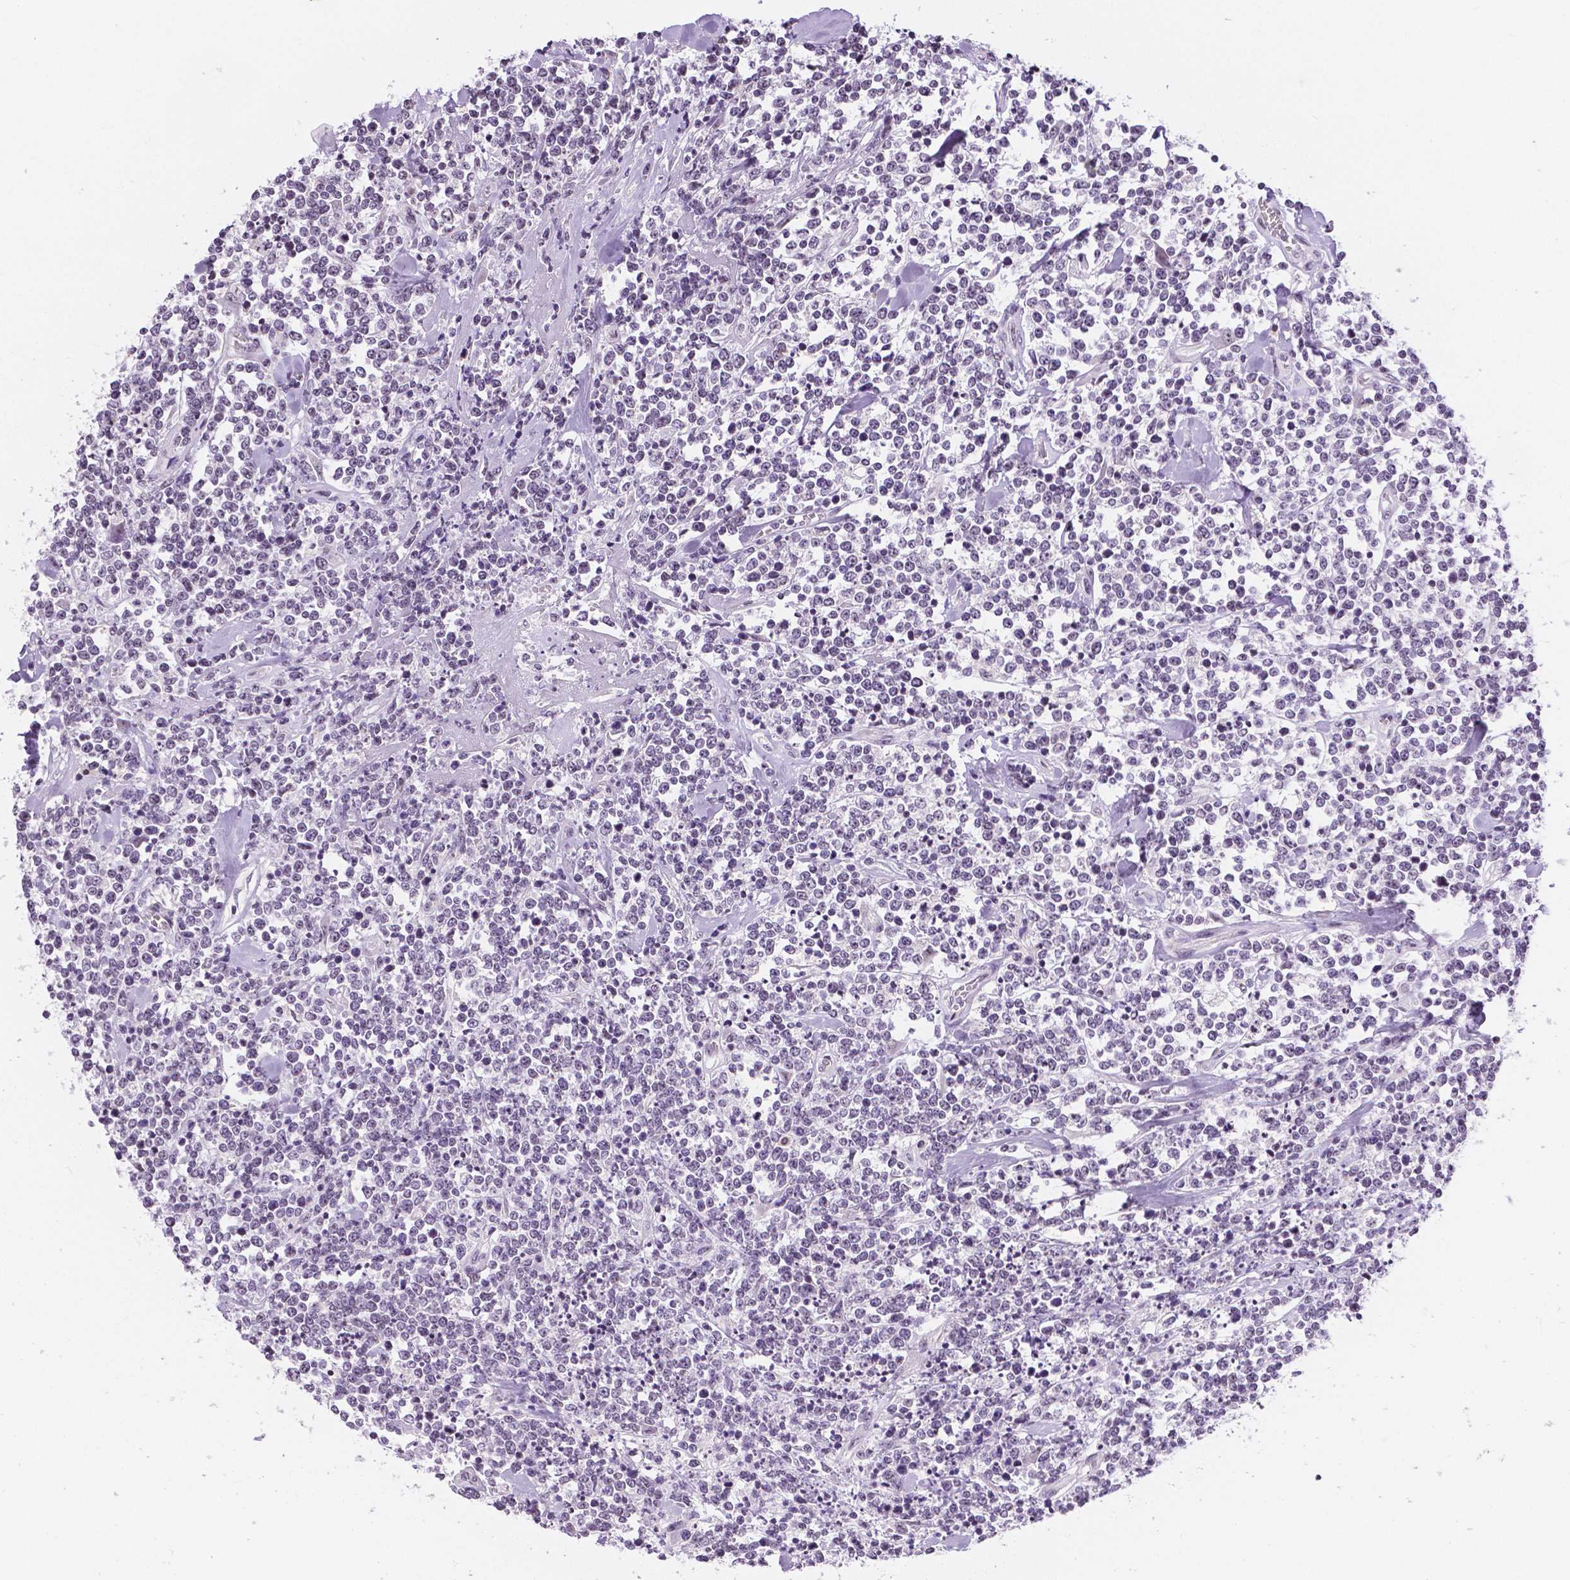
{"staining": {"intensity": "negative", "quantity": "none", "location": "none"}, "tissue": "lymphoma", "cell_type": "Tumor cells", "image_type": "cancer", "snomed": [{"axis": "morphology", "description": "Malignant lymphoma, non-Hodgkin's type, High grade"}, {"axis": "topography", "description": "Colon"}], "caption": "This is an immunohistochemistry (IHC) image of human high-grade malignant lymphoma, non-Hodgkin's type. There is no staining in tumor cells.", "gene": "NHP2", "patient": {"sex": "male", "age": 82}}